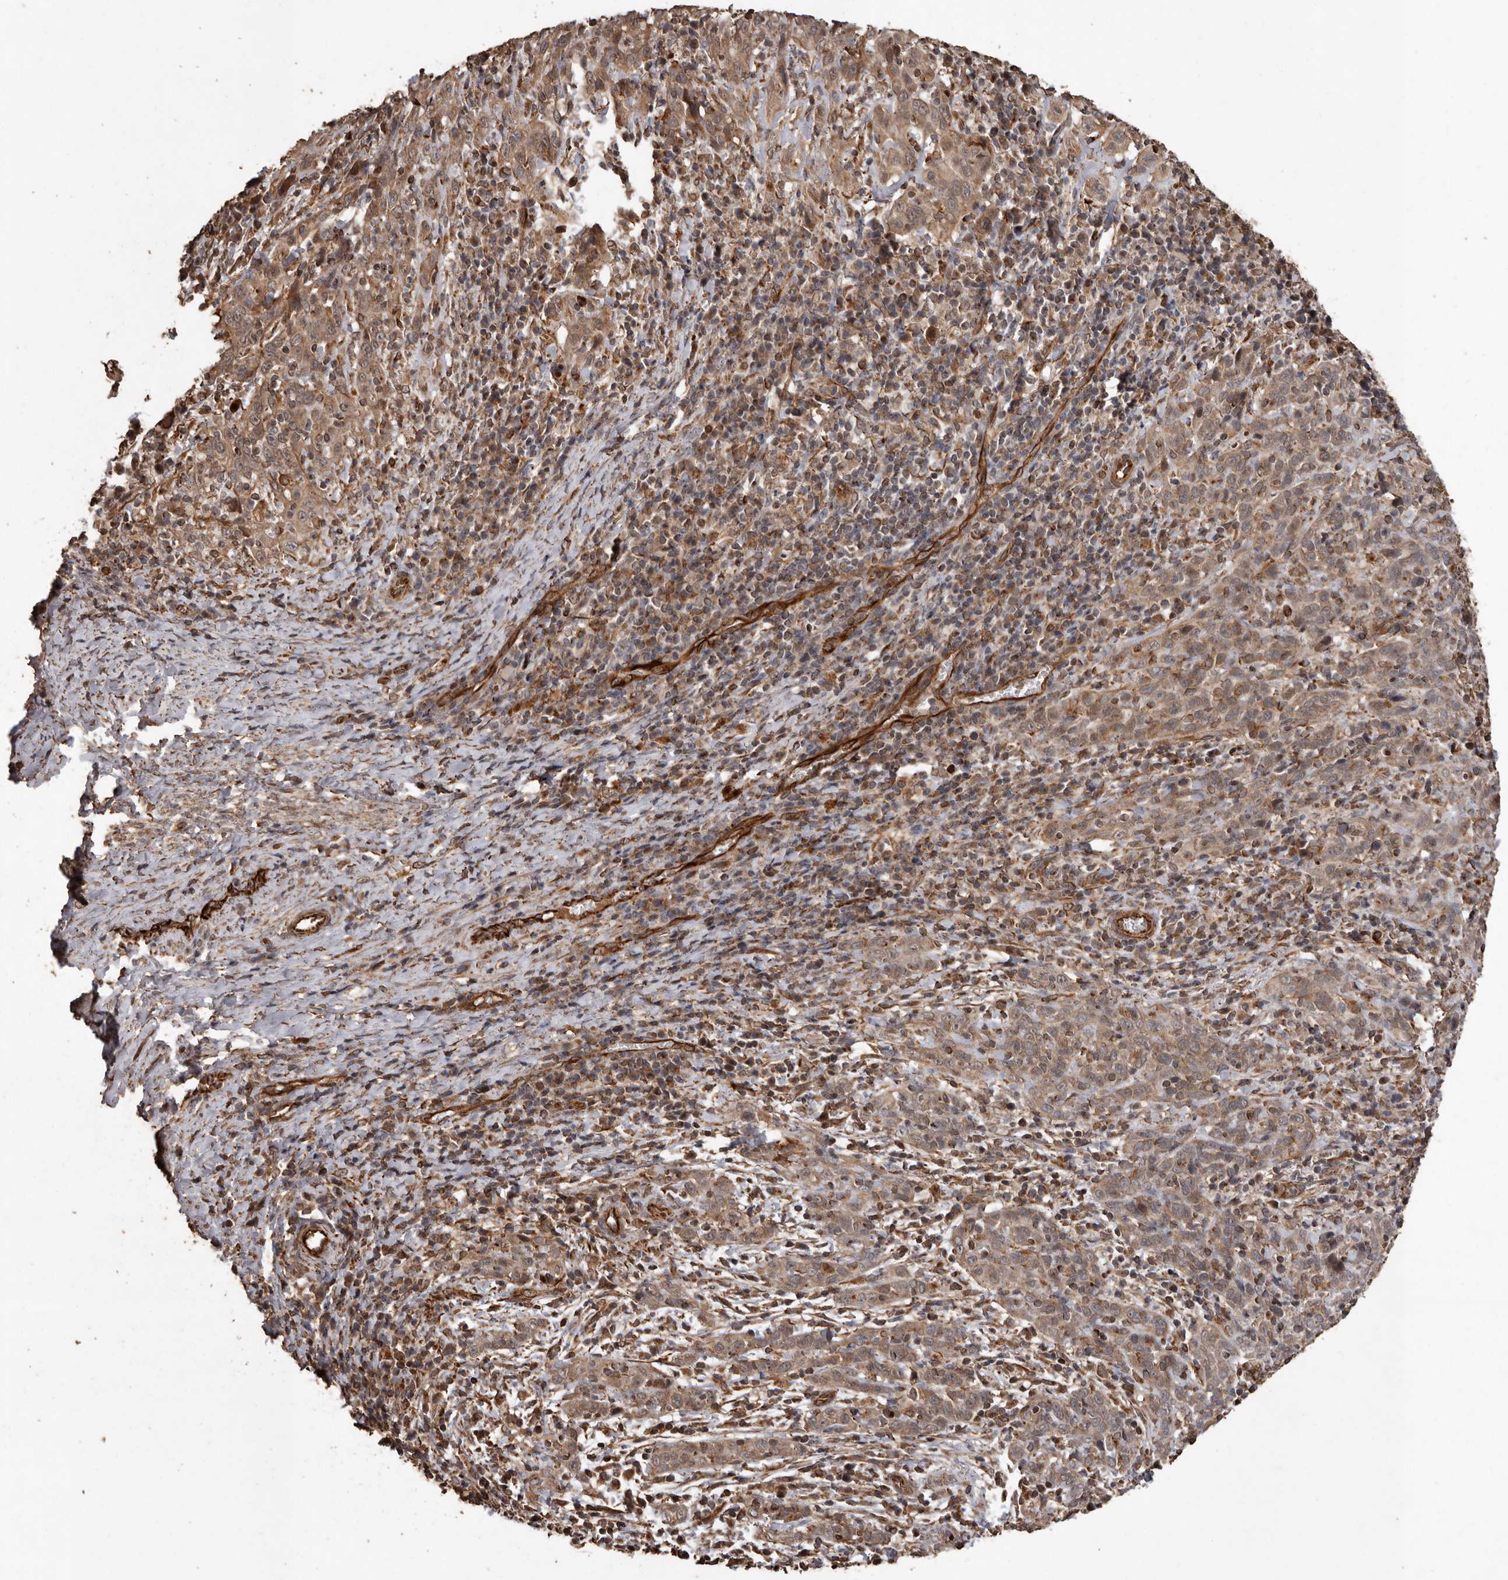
{"staining": {"intensity": "weak", "quantity": ">75%", "location": "cytoplasmic/membranous,nuclear"}, "tissue": "cervical cancer", "cell_type": "Tumor cells", "image_type": "cancer", "snomed": [{"axis": "morphology", "description": "Squamous cell carcinoma, NOS"}, {"axis": "topography", "description": "Cervix"}], "caption": "There is low levels of weak cytoplasmic/membranous and nuclear expression in tumor cells of cervical squamous cell carcinoma, as demonstrated by immunohistochemical staining (brown color).", "gene": "BRAT1", "patient": {"sex": "female", "age": 46}}